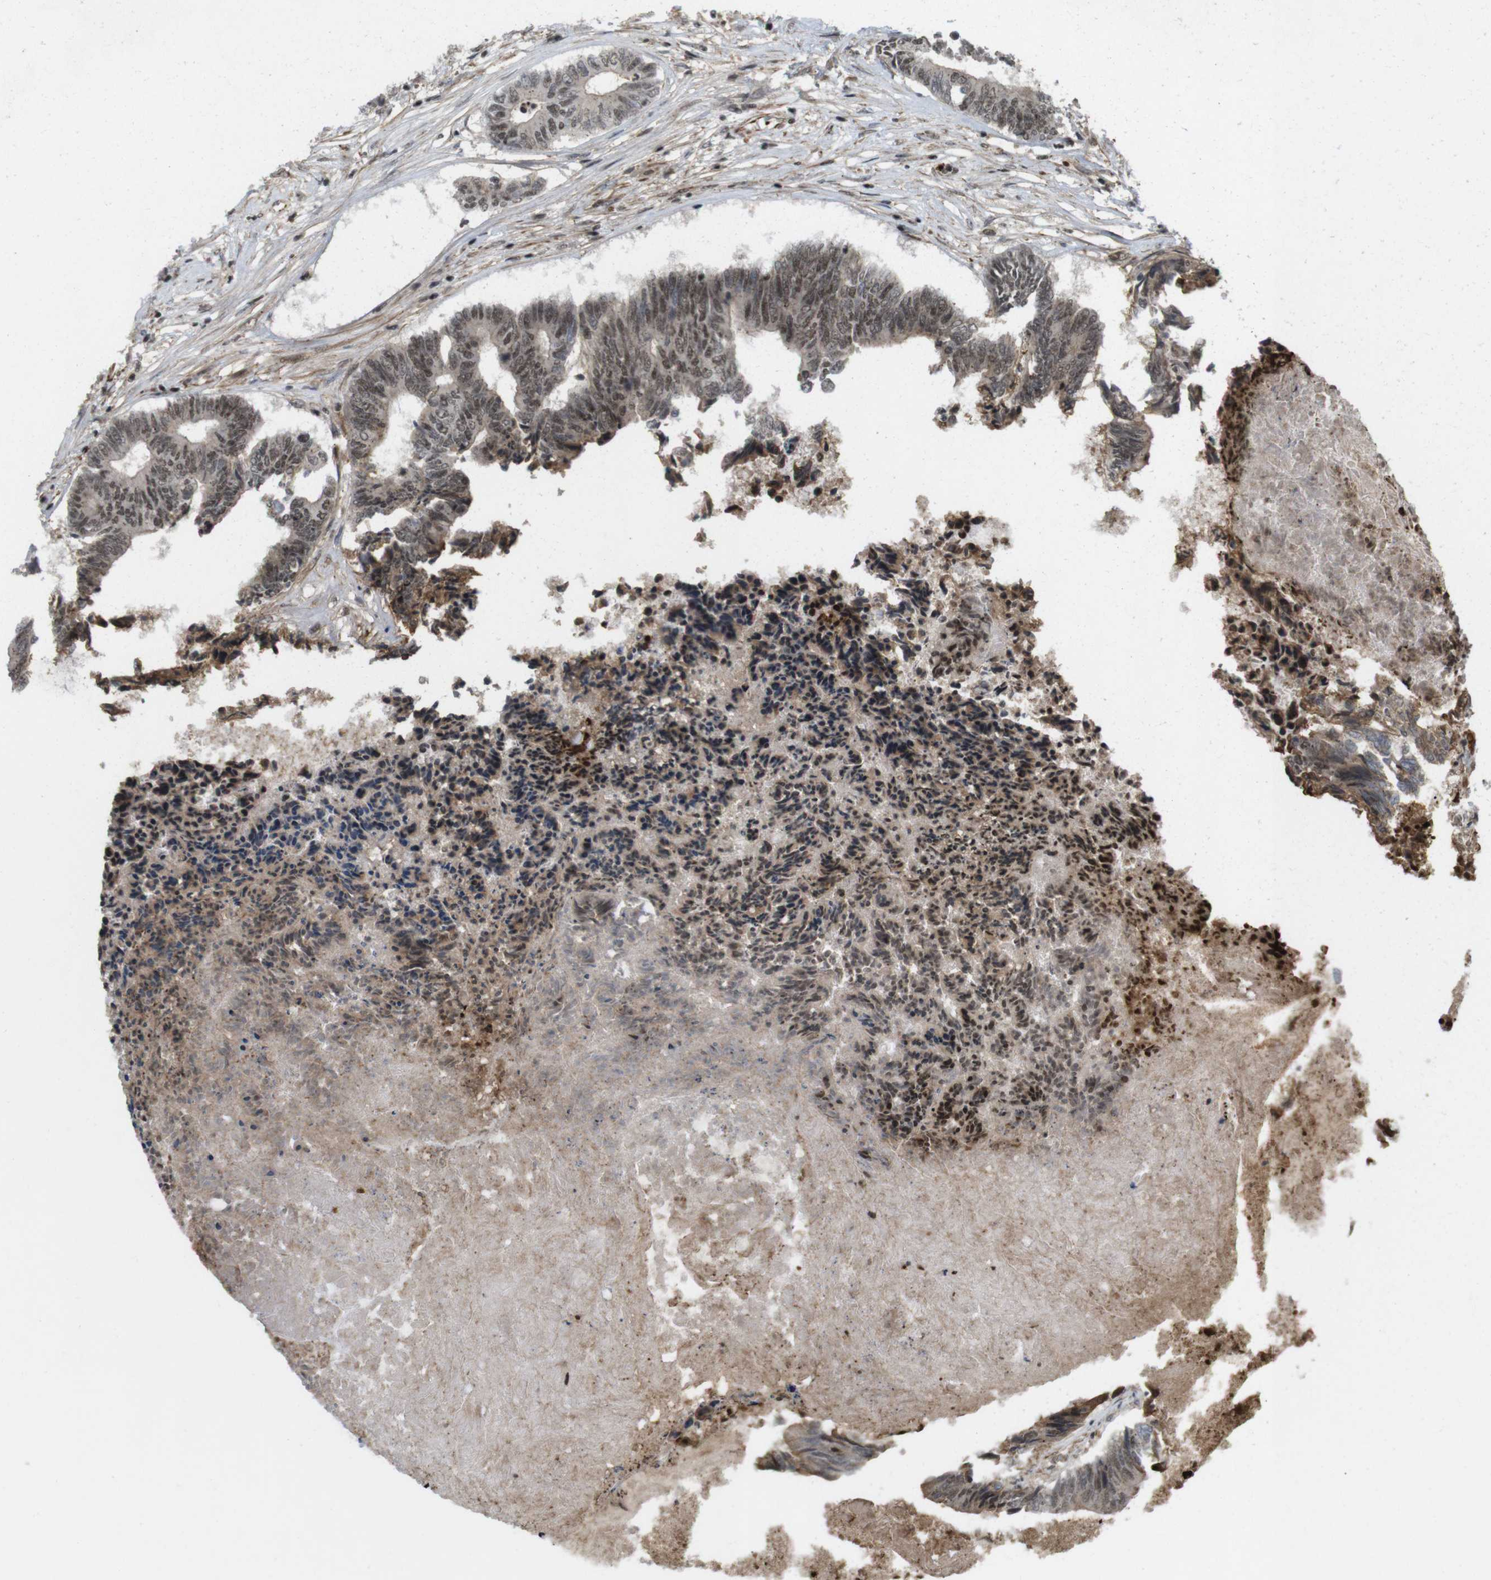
{"staining": {"intensity": "moderate", "quantity": ">75%", "location": "nuclear"}, "tissue": "colorectal cancer", "cell_type": "Tumor cells", "image_type": "cancer", "snomed": [{"axis": "morphology", "description": "Adenocarcinoma, NOS"}, {"axis": "topography", "description": "Rectum"}], "caption": "Immunohistochemistry (IHC) of colorectal adenocarcinoma shows medium levels of moderate nuclear staining in approximately >75% of tumor cells.", "gene": "SP2", "patient": {"sex": "male", "age": 63}}